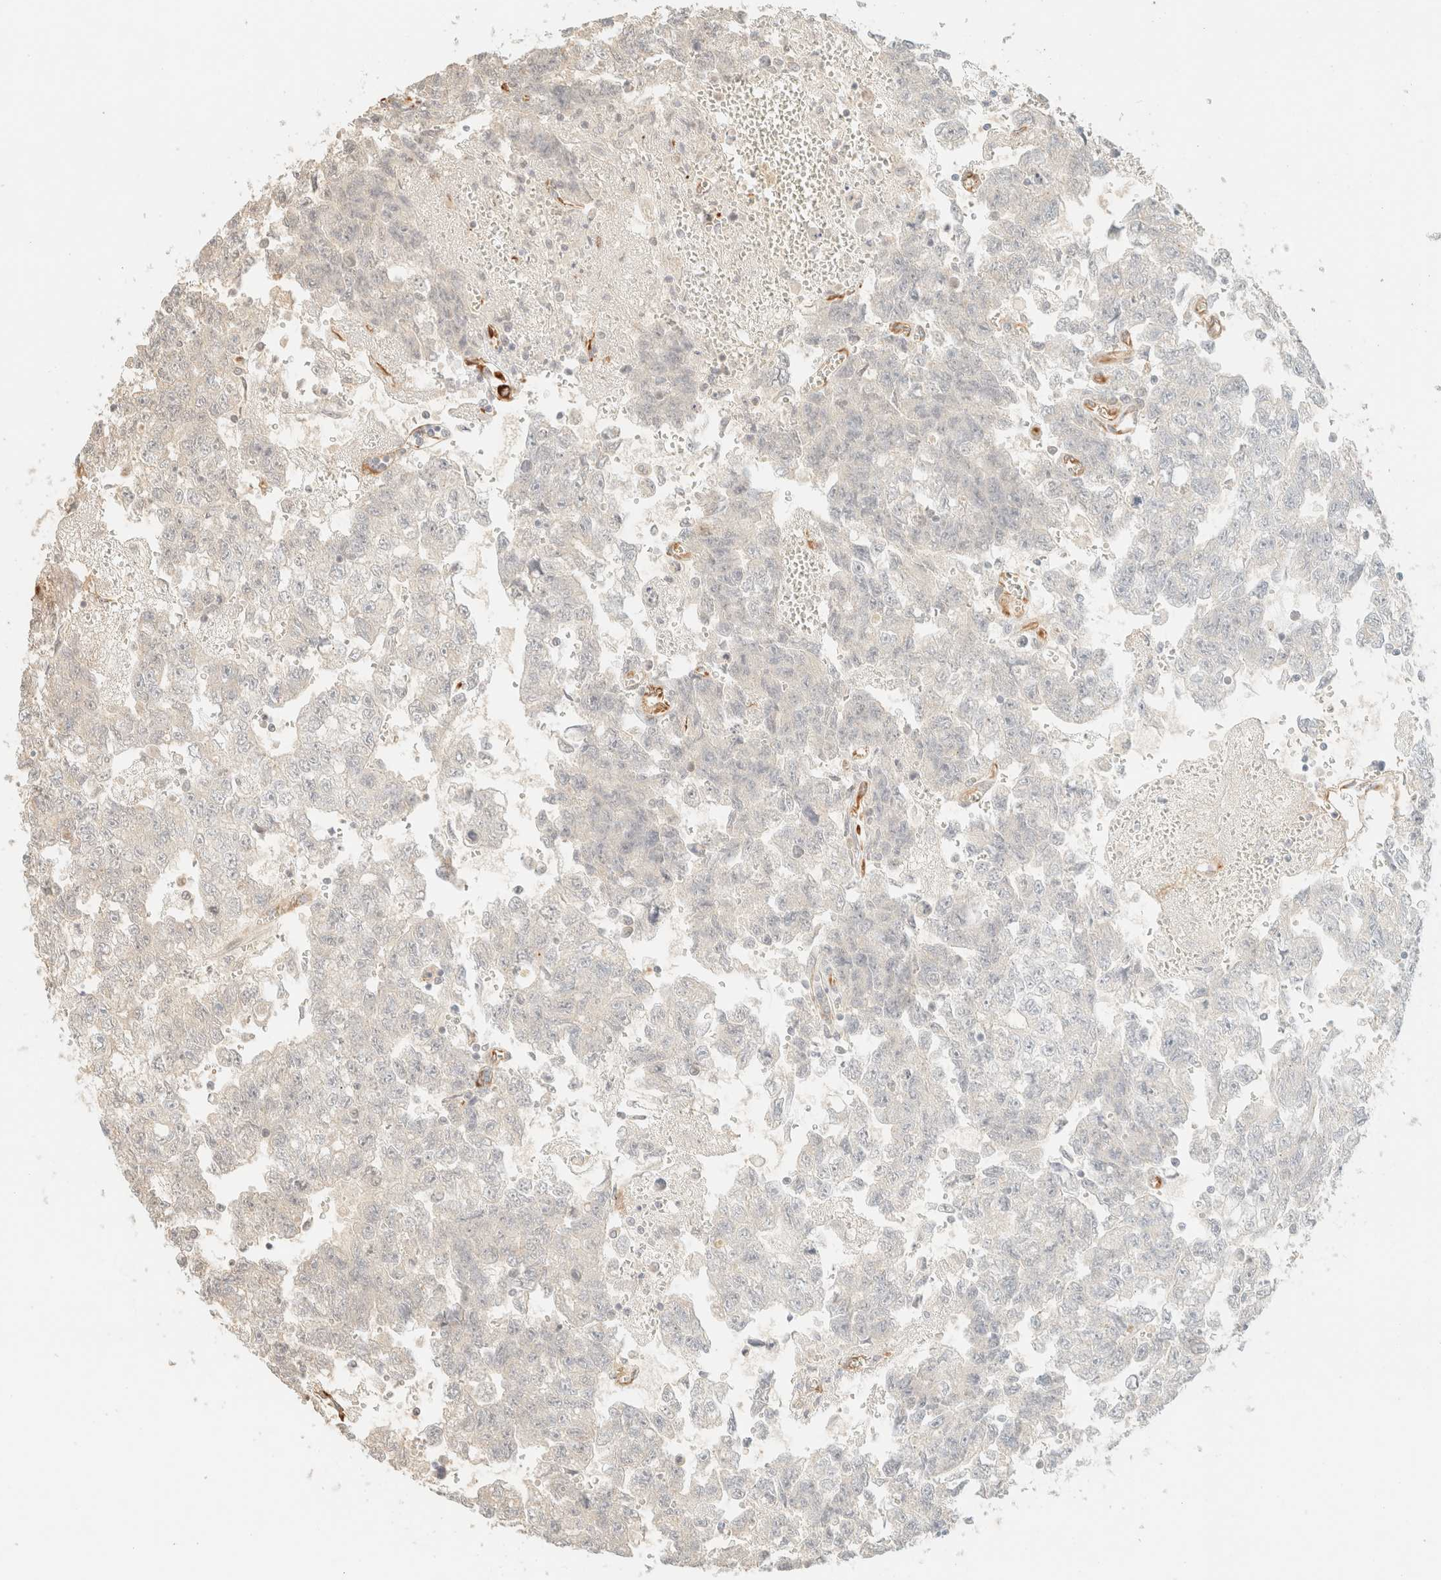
{"staining": {"intensity": "negative", "quantity": "none", "location": "none"}, "tissue": "testis cancer", "cell_type": "Tumor cells", "image_type": "cancer", "snomed": [{"axis": "morphology", "description": "Seminoma, NOS"}, {"axis": "morphology", "description": "Carcinoma, Embryonal, NOS"}, {"axis": "topography", "description": "Testis"}], "caption": "Immunohistochemical staining of human testis seminoma displays no significant staining in tumor cells. The staining is performed using DAB brown chromogen with nuclei counter-stained in using hematoxylin.", "gene": "SPARCL1", "patient": {"sex": "male", "age": 38}}